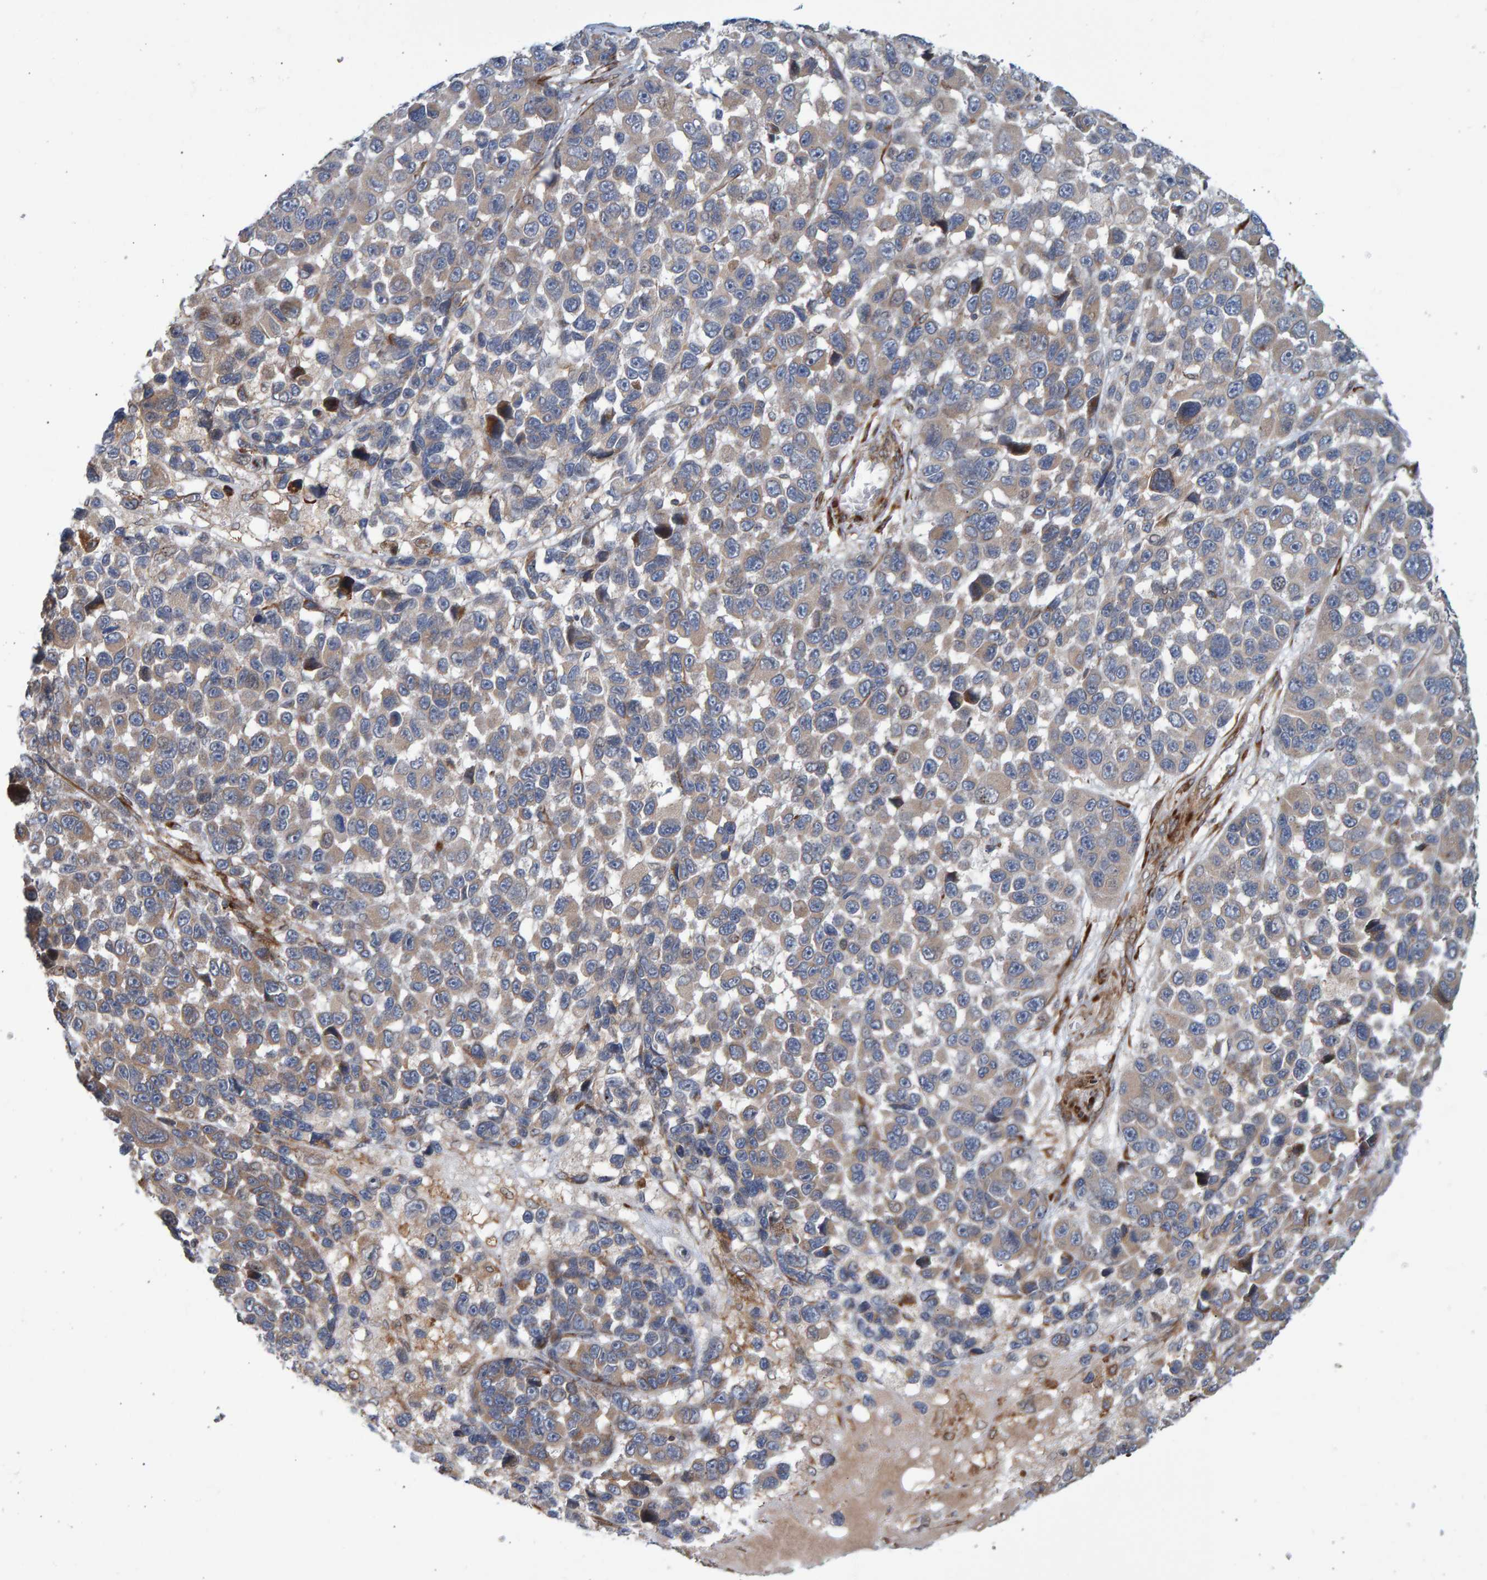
{"staining": {"intensity": "moderate", "quantity": "<25%", "location": "cytoplasmic/membranous"}, "tissue": "melanoma", "cell_type": "Tumor cells", "image_type": "cancer", "snomed": [{"axis": "morphology", "description": "Malignant melanoma, NOS"}, {"axis": "topography", "description": "Skin"}], "caption": "Brown immunohistochemical staining in melanoma demonstrates moderate cytoplasmic/membranous positivity in approximately <25% of tumor cells.", "gene": "LRBA", "patient": {"sex": "male", "age": 53}}